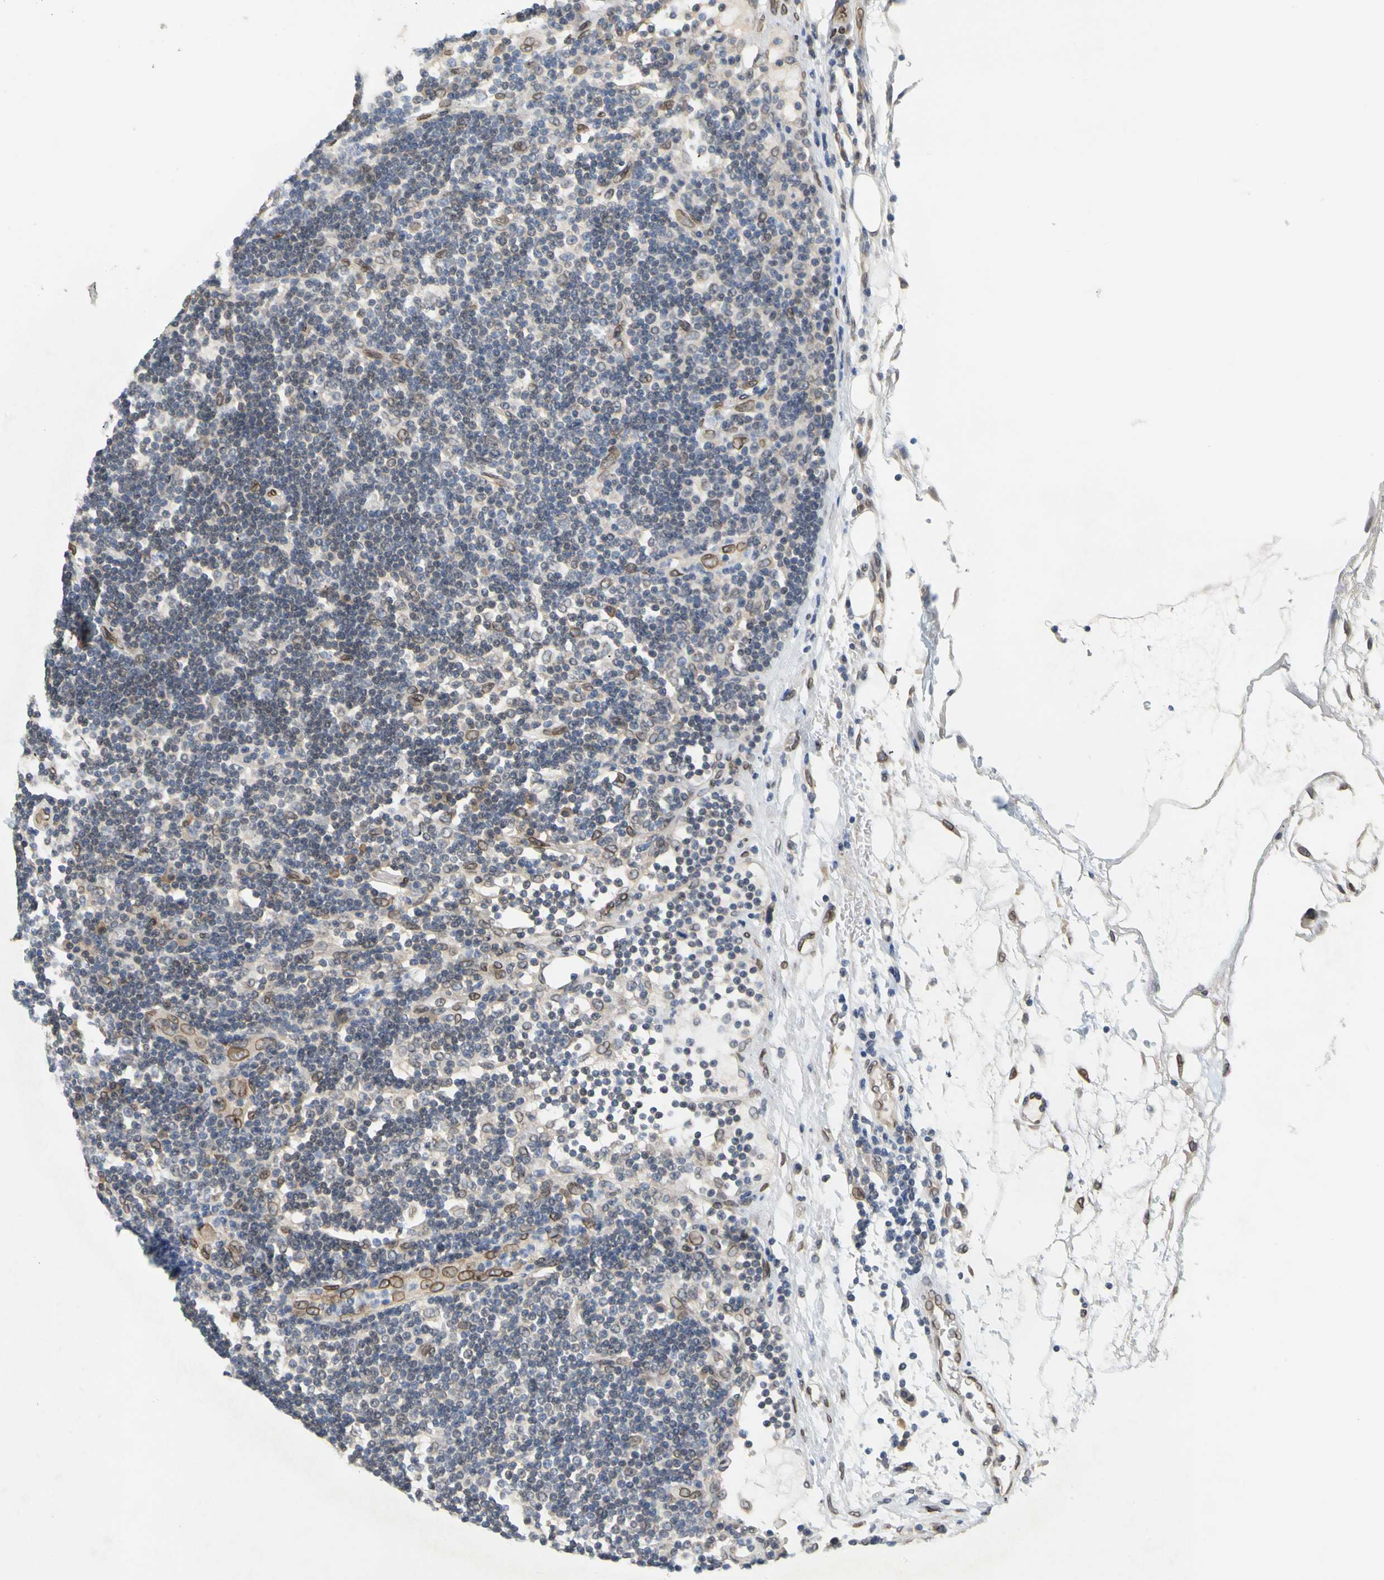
{"staining": {"intensity": "moderate", "quantity": "<25%", "location": "cytoplasmic/membranous,nuclear"}, "tissue": "lymph node", "cell_type": "Germinal center cells", "image_type": "normal", "snomed": [{"axis": "morphology", "description": "Normal tissue, NOS"}, {"axis": "morphology", "description": "Squamous cell carcinoma, metastatic, NOS"}, {"axis": "topography", "description": "Lymph node"}], "caption": "This histopathology image displays immunohistochemistry staining of normal lymph node, with low moderate cytoplasmic/membranous,nuclear expression in about <25% of germinal center cells.", "gene": "SUN1", "patient": {"sex": "female", "age": 53}}